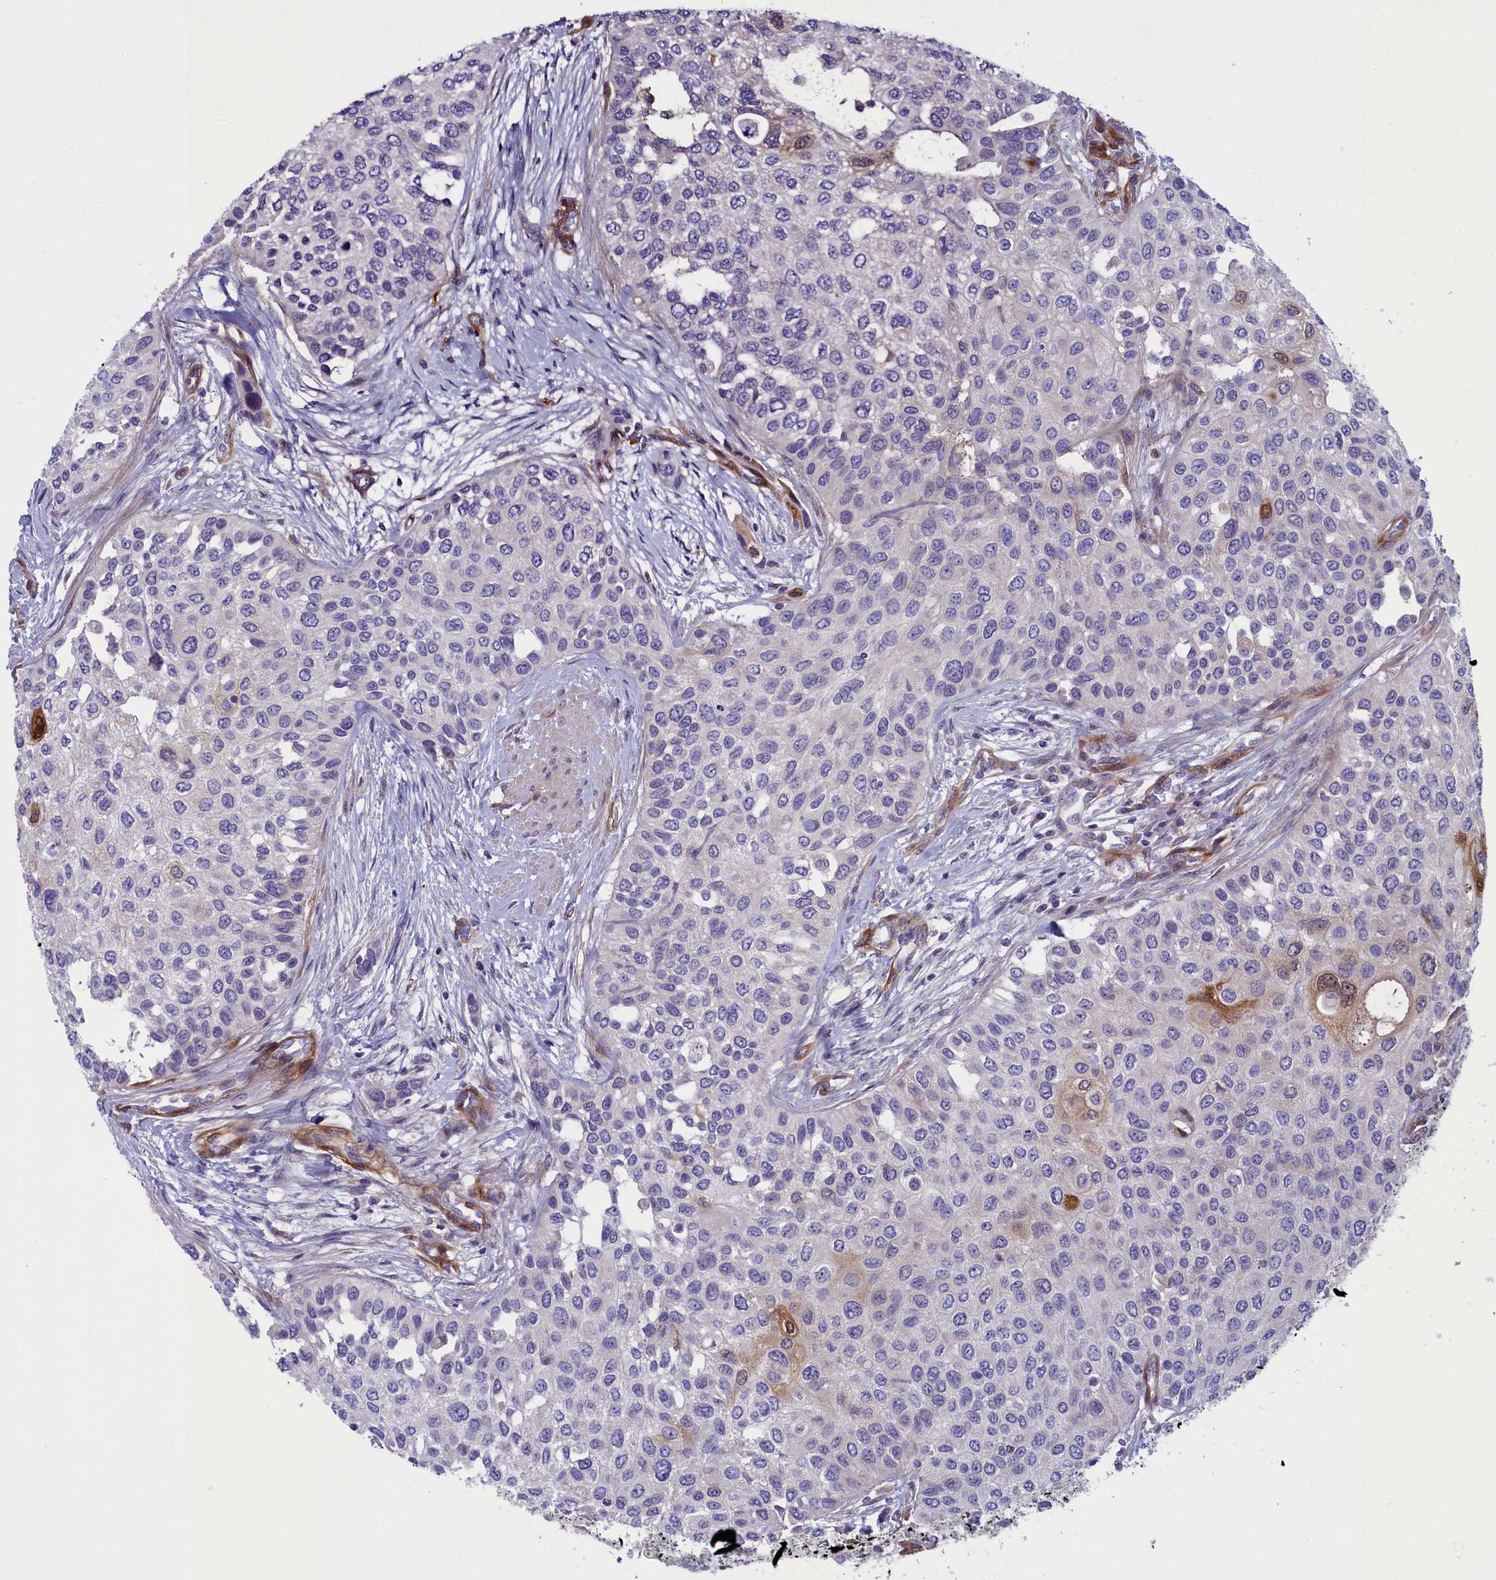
{"staining": {"intensity": "strong", "quantity": "<25%", "location": "cytoplasmic/membranous,nuclear"}, "tissue": "urothelial cancer", "cell_type": "Tumor cells", "image_type": "cancer", "snomed": [{"axis": "morphology", "description": "Normal tissue, NOS"}, {"axis": "morphology", "description": "Urothelial carcinoma, High grade"}, {"axis": "topography", "description": "Vascular tissue"}, {"axis": "topography", "description": "Urinary bladder"}], "caption": "Brown immunohistochemical staining in human urothelial cancer demonstrates strong cytoplasmic/membranous and nuclear expression in approximately <25% of tumor cells. The protein is shown in brown color, while the nuclei are stained blue.", "gene": "LOXL1", "patient": {"sex": "female", "age": 56}}